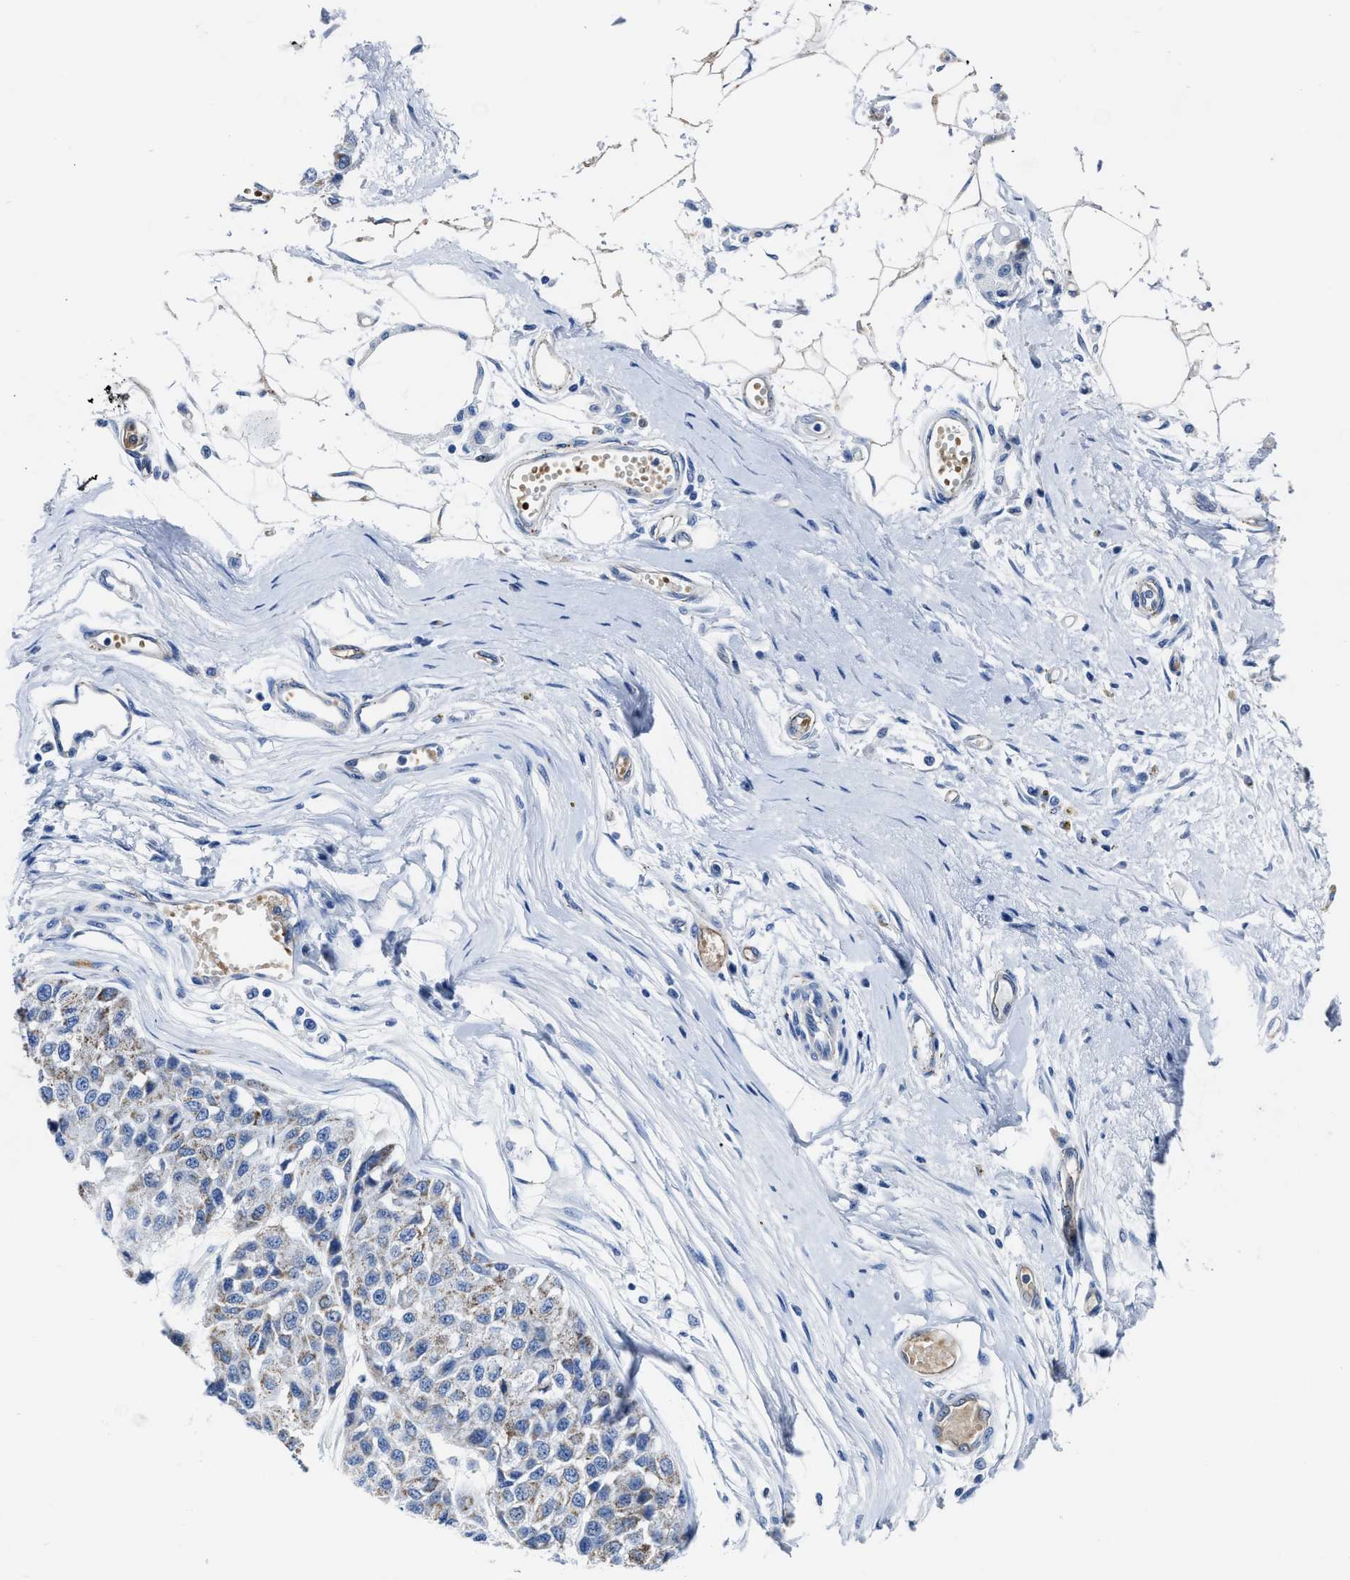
{"staining": {"intensity": "negative", "quantity": "none", "location": "none"}, "tissue": "melanoma", "cell_type": "Tumor cells", "image_type": "cancer", "snomed": [{"axis": "morphology", "description": "Malignant melanoma, NOS"}, {"axis": "topography", "description": "Skin"}], "caption": "Tumor cells are negative for brown protein staining in melanoma.", "gene": "KCNMB3", "patient": {"sex": "male", "age": 62}}